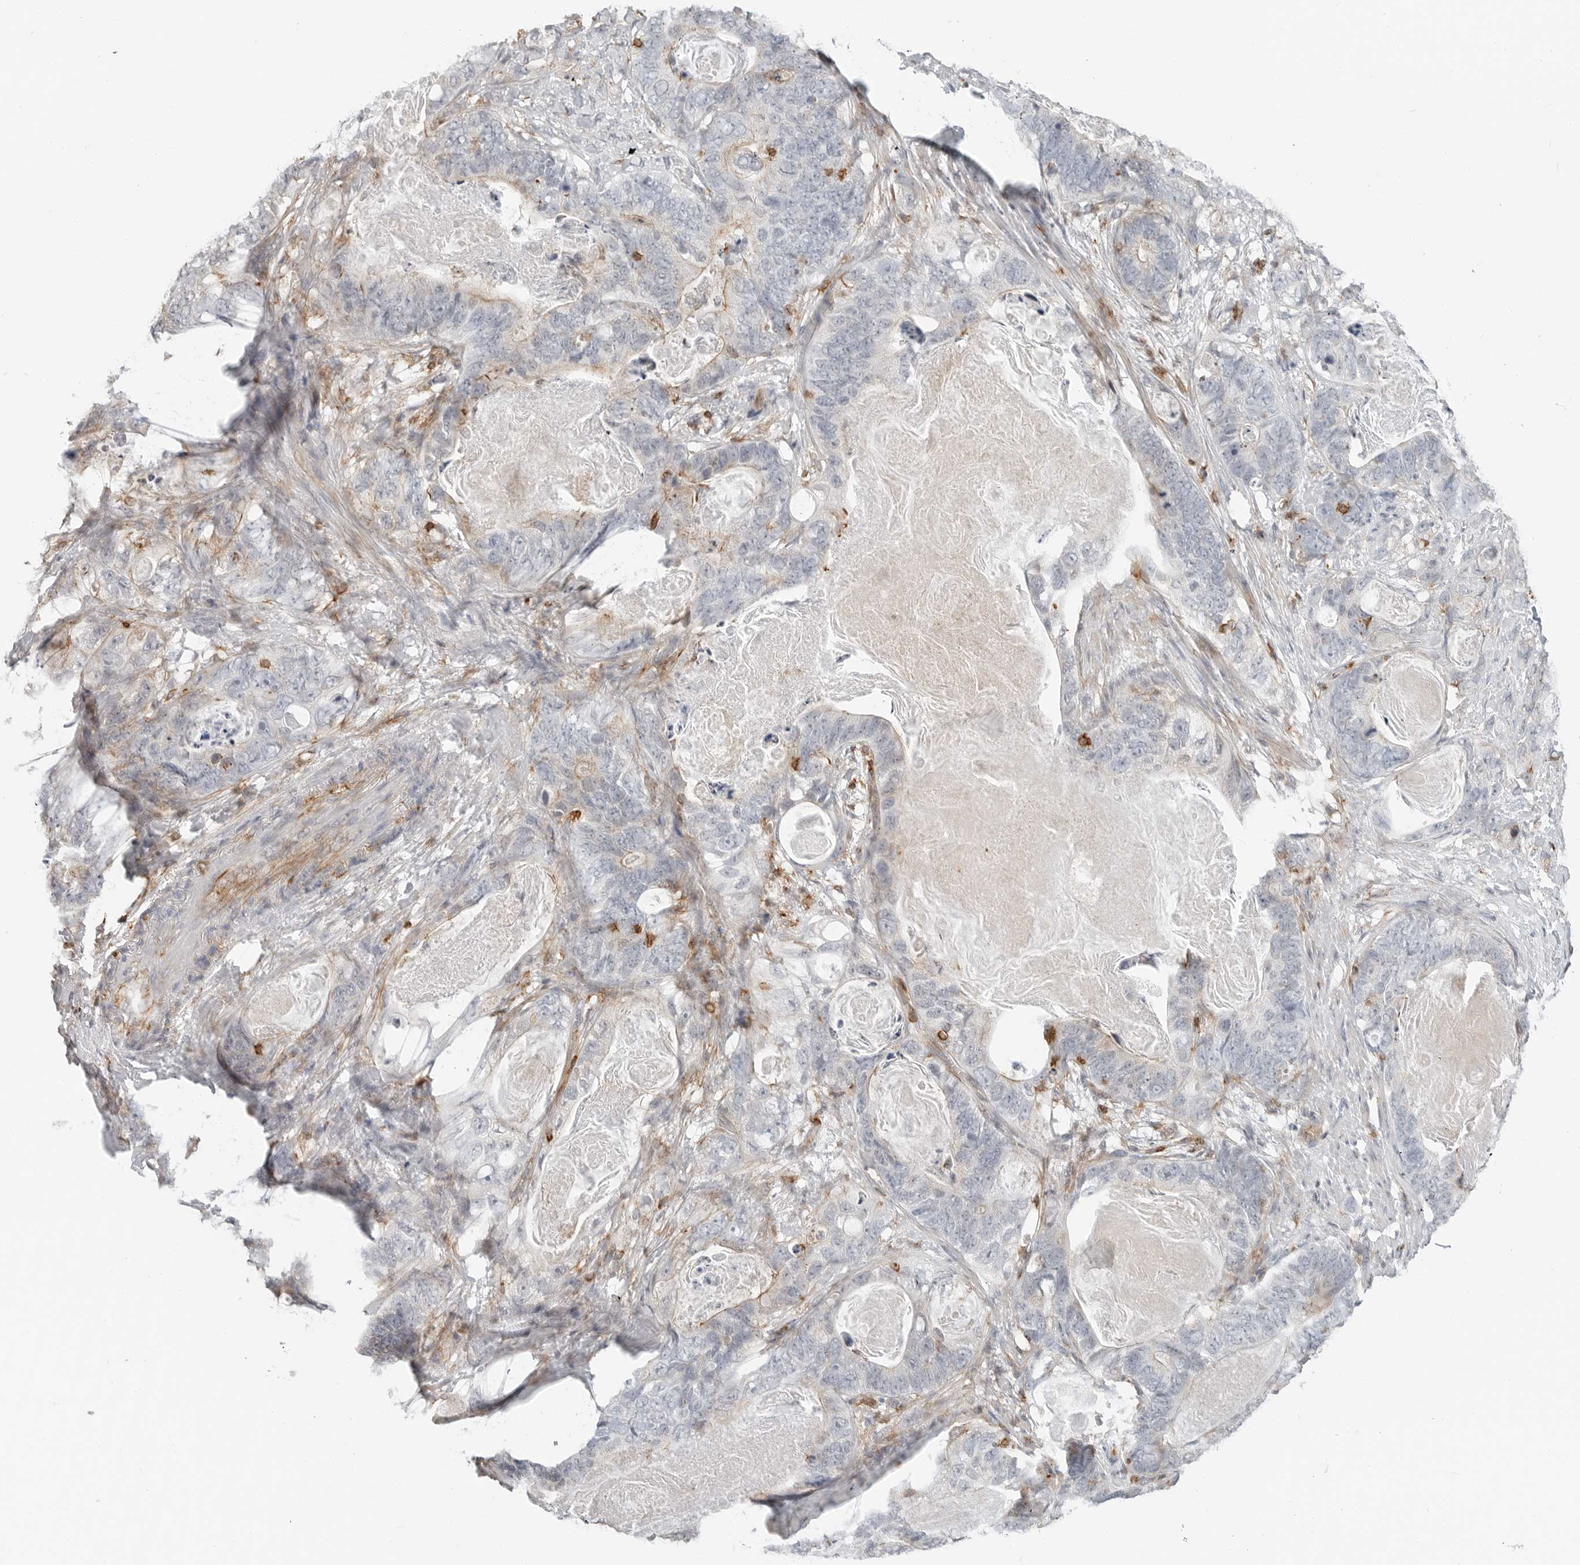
{"staining": {"intensity": "weak", "quantity": "<25%", "location": "cytoplasmic/membranous"}, "tissue": "stomach cancer", "cell_type": "Tumor cells", "image_type": "cancer", "snomed": [{"axis": "morphology", "description": "Normal tissue, NOS"}, {"axis": "morphology", "description": "Adenocarcinoma, NOS"}, {"axis": "topography", "description": "Stomach"}], "caption": "The photomicrograph reveals no staining of tumor cells in stomach adenocarcinoma.", "gene": "LEFTY2", "patient": {"sex": "female", "age": 89}}